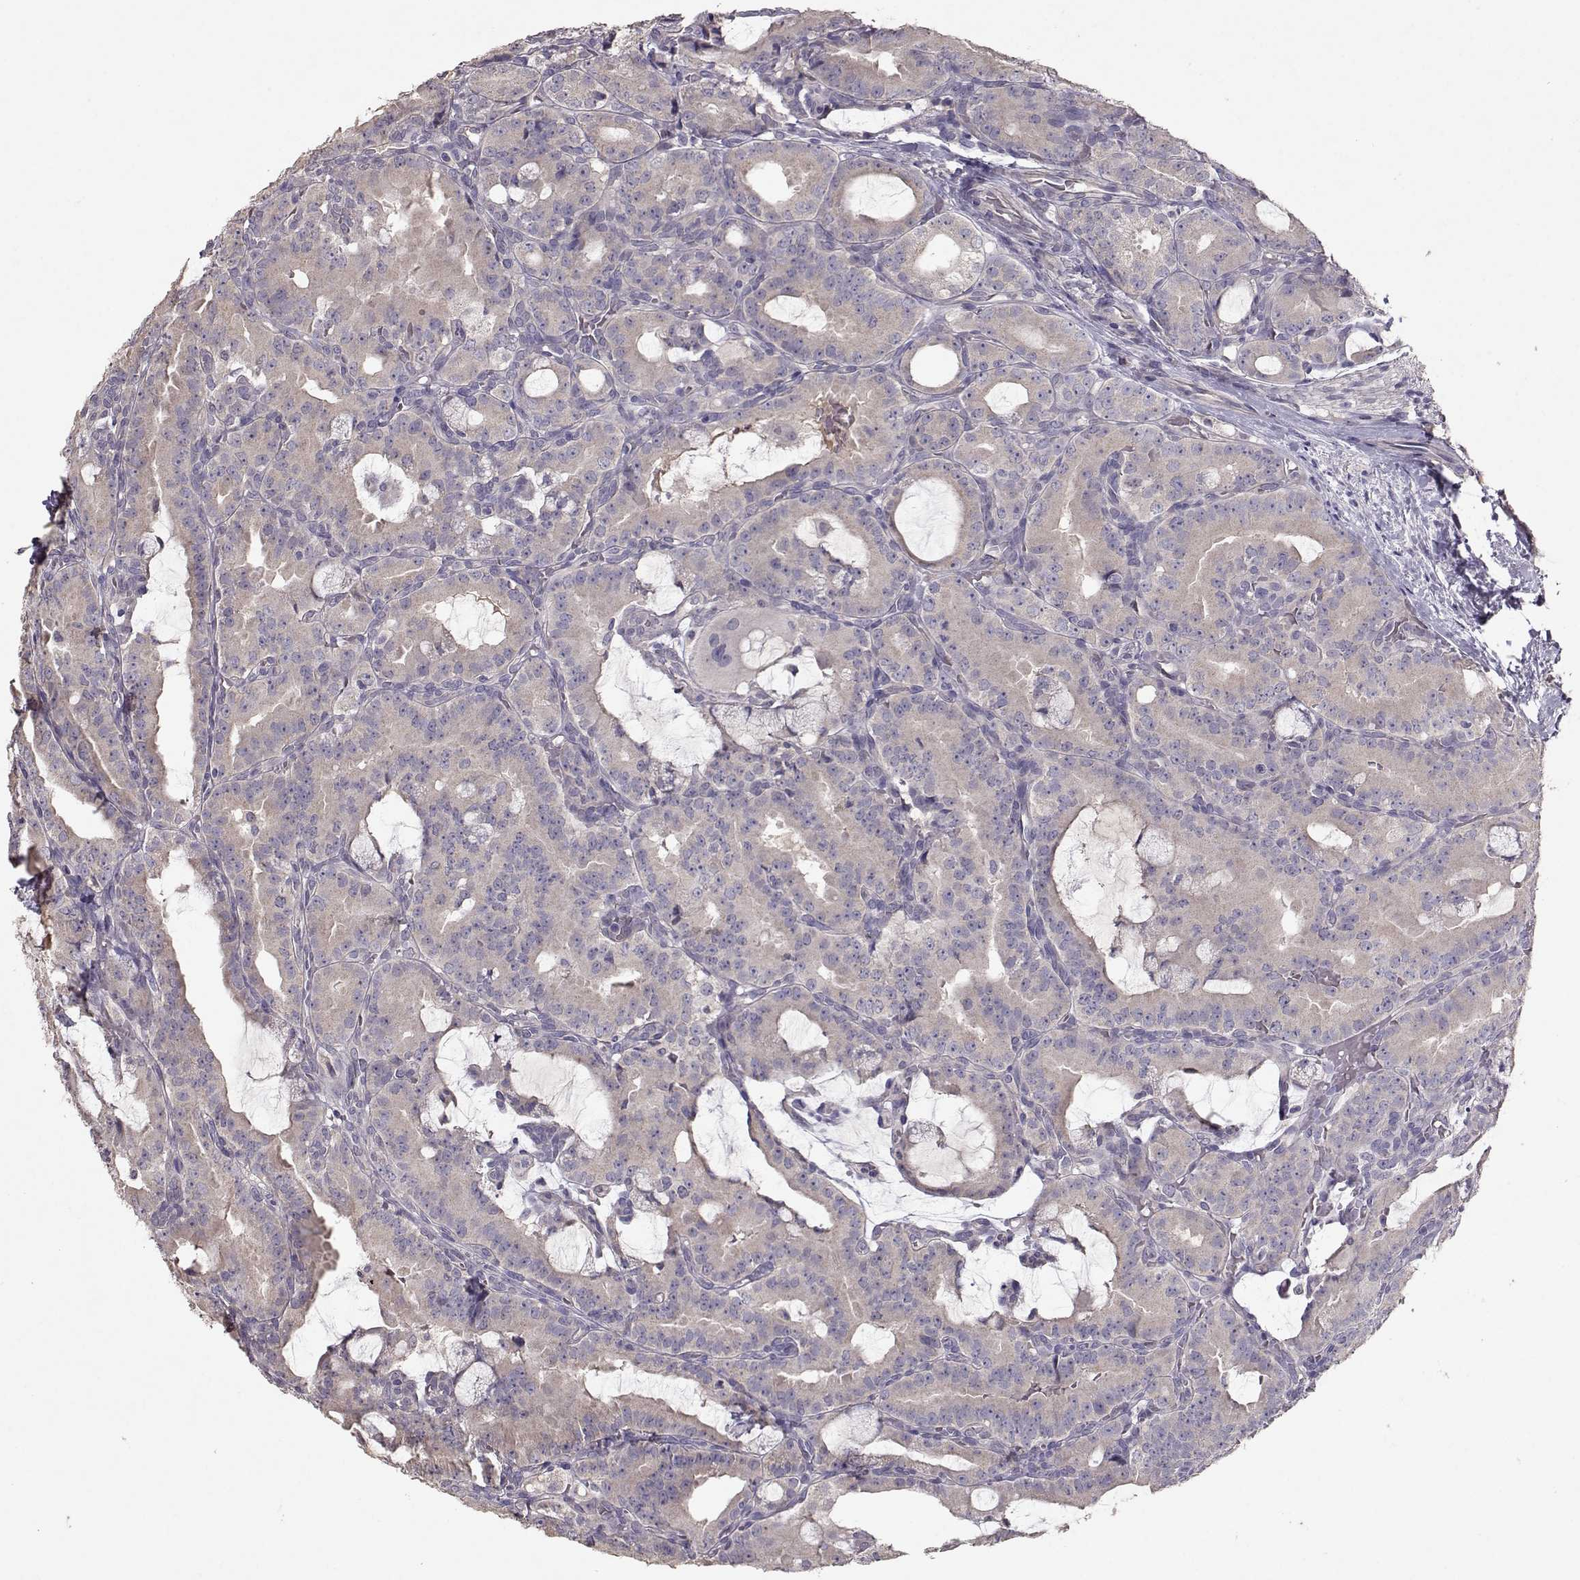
{"staining": {"intensity": "weak", "quantity": "25%-75%", "location": "cytoplasmic/membranous"}, "tissue": "prostate cancer", "cell_type": "Tumor cells", "image_type": "cancer", "snomed": [{"axis": "morphology", "description": "Adenocarcinoma, NOS"}, {"axis": "morphology", "description": "Adenocarcinoma, High grade"}, {"axis": "topography", "description": "Prostate"}], "caption": "A brown stain shows weak cytoplasmic/membranous positivity of a protein in human prostate cancer tumor cells.", "gene": "PMCH", "patient": {"sex": "male", "age": 64}}